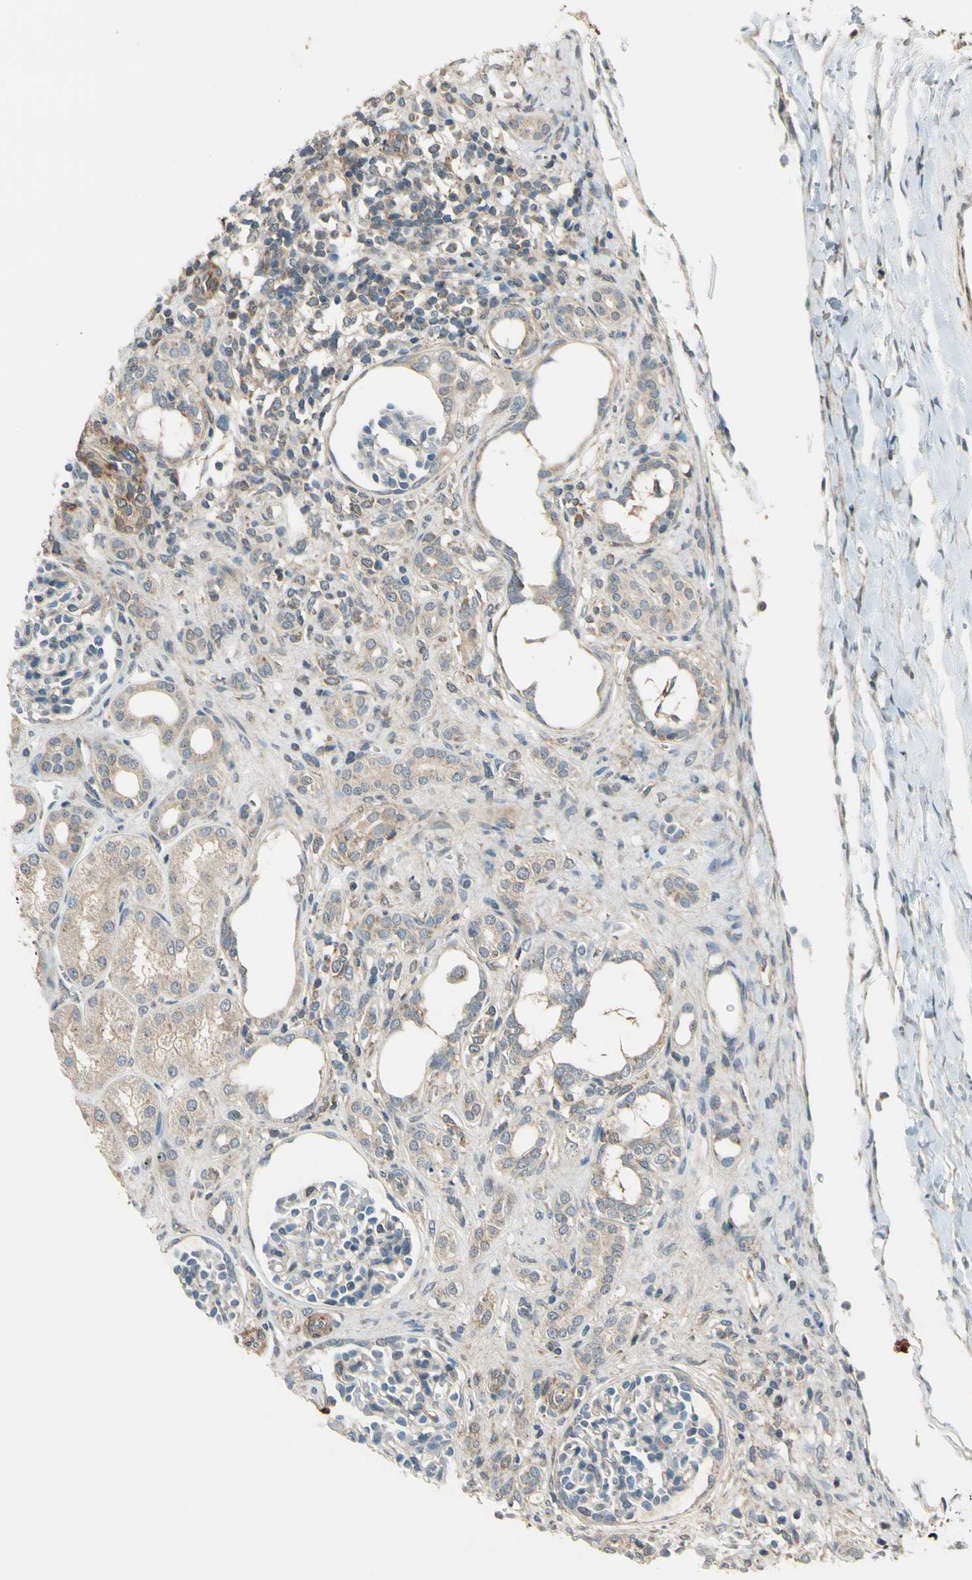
{"staining": {"intensity": "negative", "quantity": "none", "location": "none"}, "tissue": "kidney", "cell_type": "Cells in glomeruli", "image_type": "normal", "snomed": [{"axis": "morphology", "description": "Normal tissue, NOS"}, {"axis": "topography", "description": "Kidney"}], "caption": "Protein analysis of unremarkable kidney demonstrates no significant positivity in cells in glomeruli. (DAB IHC, high magnification).", "gene": "MST1R", "patient": {"sex": "male", "age": 7}}